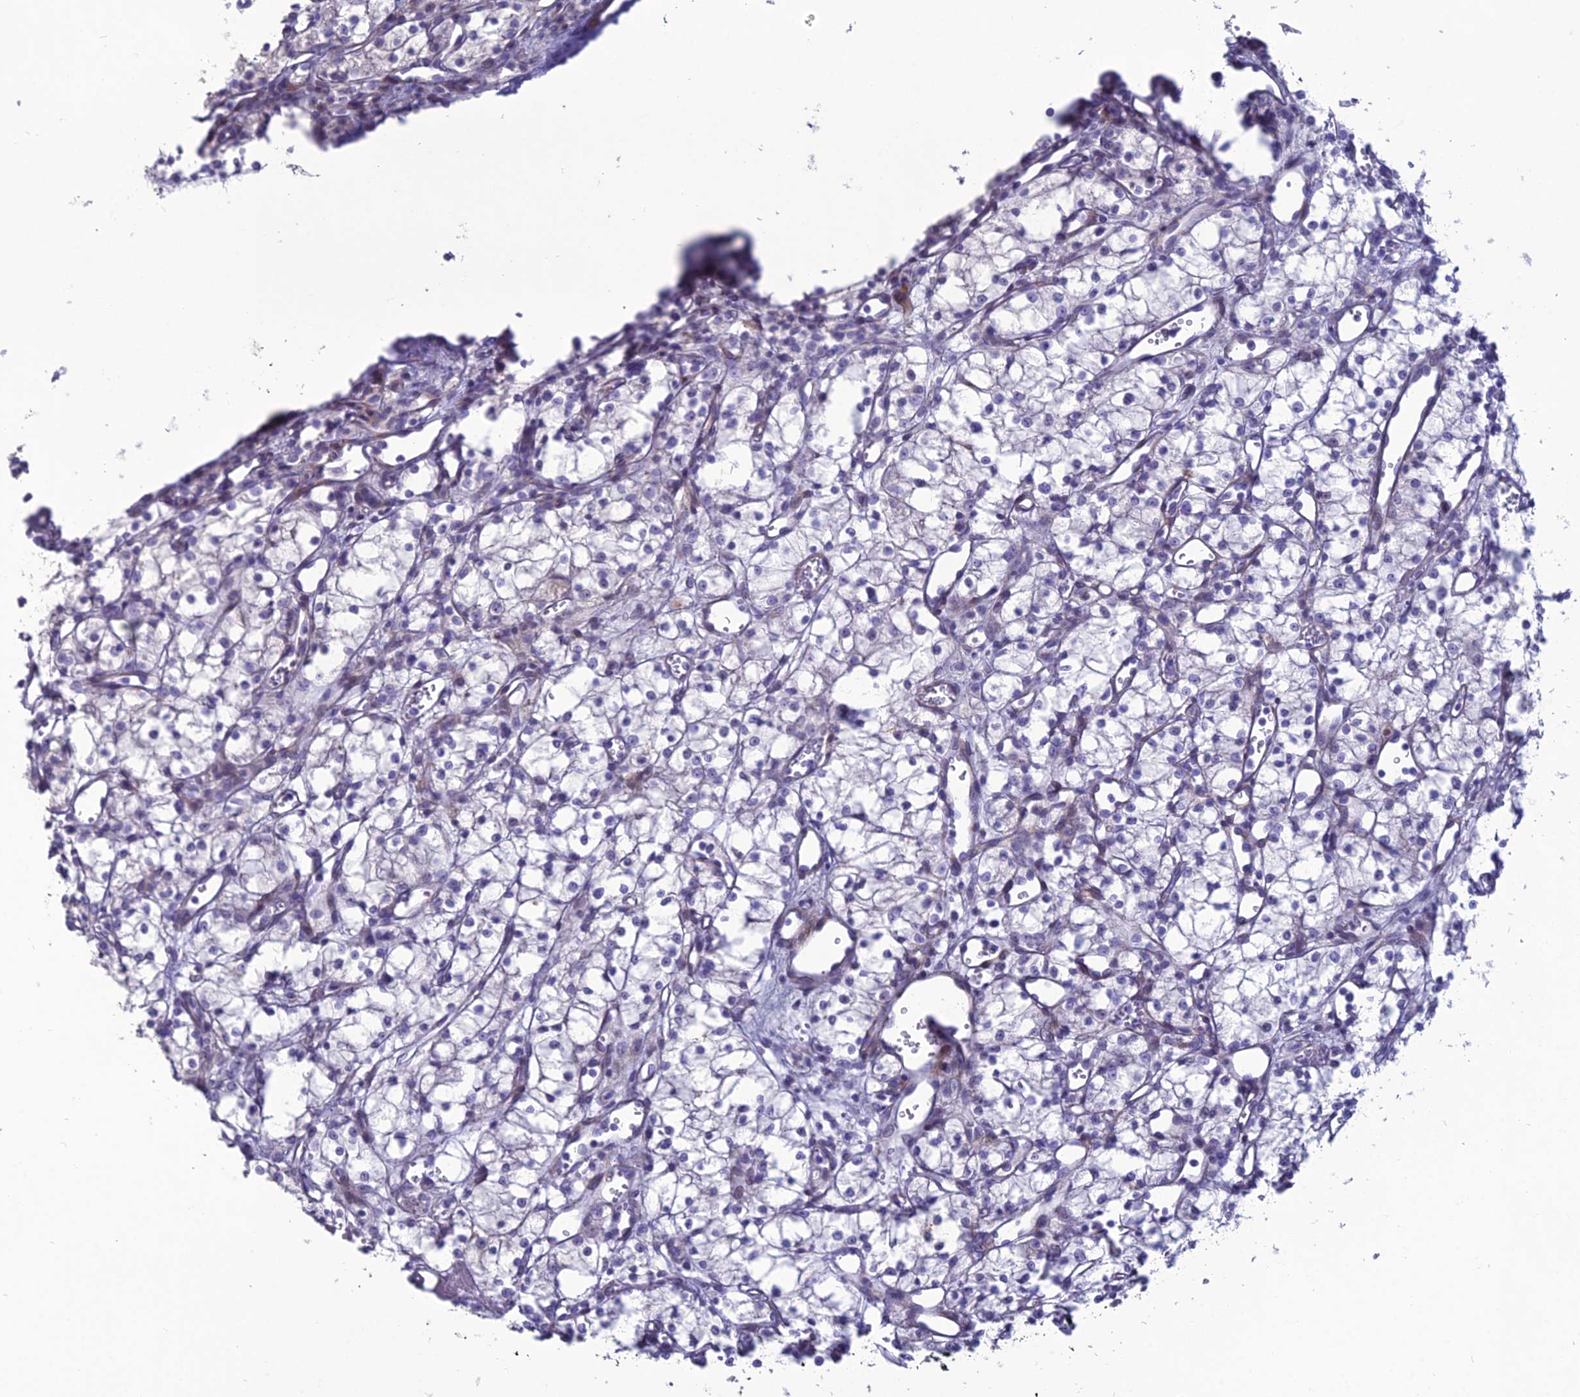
{"staining": {"intensity": "negative", "quantity": "none", "location": "none"}, "tissue": "renal cancer", "cell_type": "Tumor cells", "image_type": "cancer", "snomed": [{"axis": "morphology", "description": "Adenocarcinoma, NOS"}, {"axis": "topography", "description": "Kidney"}], "caption": "This is a photomicrograph of IHC staining of renal adenocarcinoma, which shows no expression in tumor cells. Nuclei are stained in blue.", "gene": "OR56B1", "patient": {"sex": "male", "age": 59}}